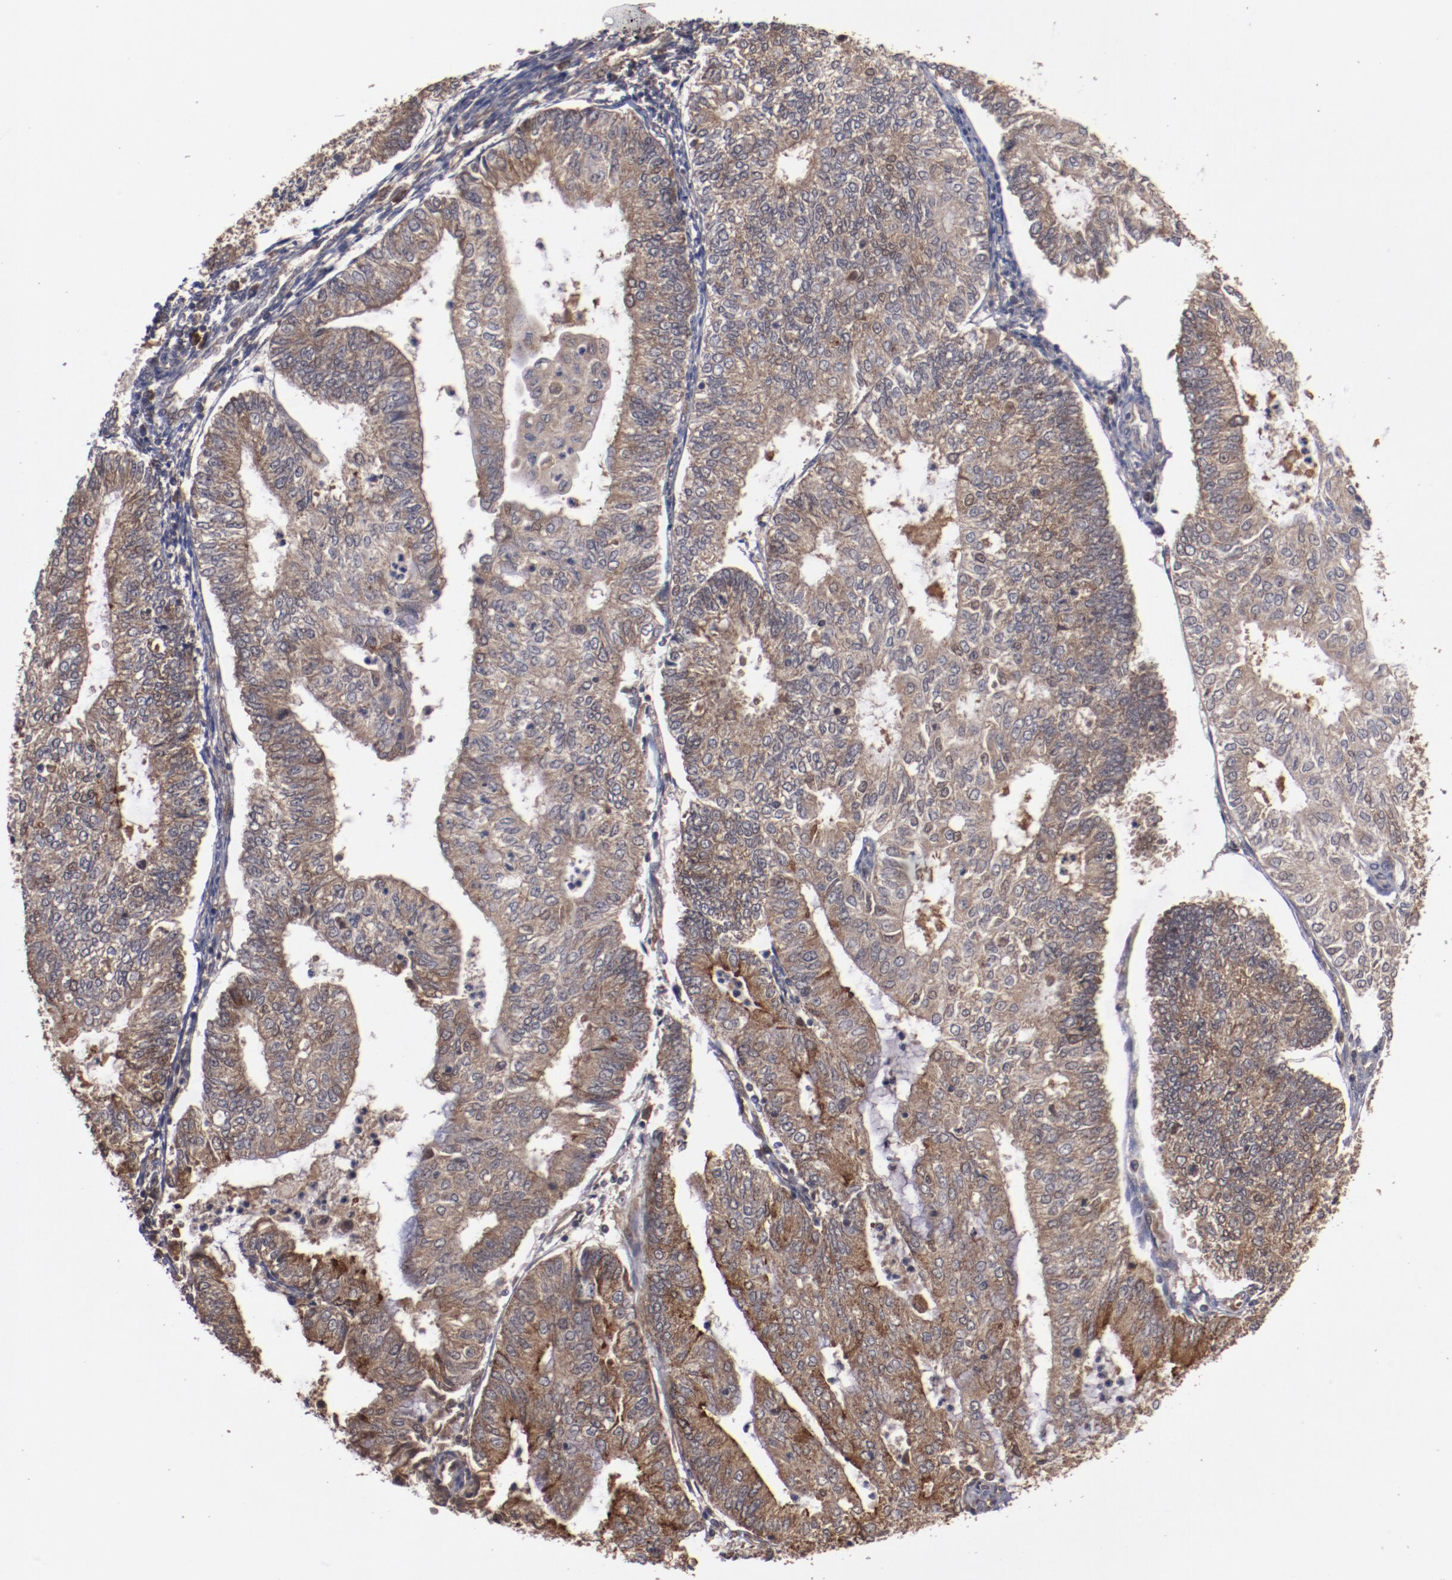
{"staining": {"intensity": "moderate", "quantity": ">75%", "location": "cytoplasmic/membranous"}, "tissue": "endometrial cancer", "cell_type": "Tumor cells", "image_type": "cancer", "snomed": [{"axis": "morphology", "description": "Adenocarcinoma, NOS"}, {"axis": "topography", "description": "Endometrium"}], "caption": "Protein staining by immunohistochemistry (IHC) demonstrates moderate cytoplasmic/membranous expression in about >75% of tumor cells in endometrial cancer. (DAB (3,3'-diaminobenzidine) = brown stain, brightfield microscopy at high magnification).", "gene": "TENM1", "patient": {"sex": "female", "age": 59}}